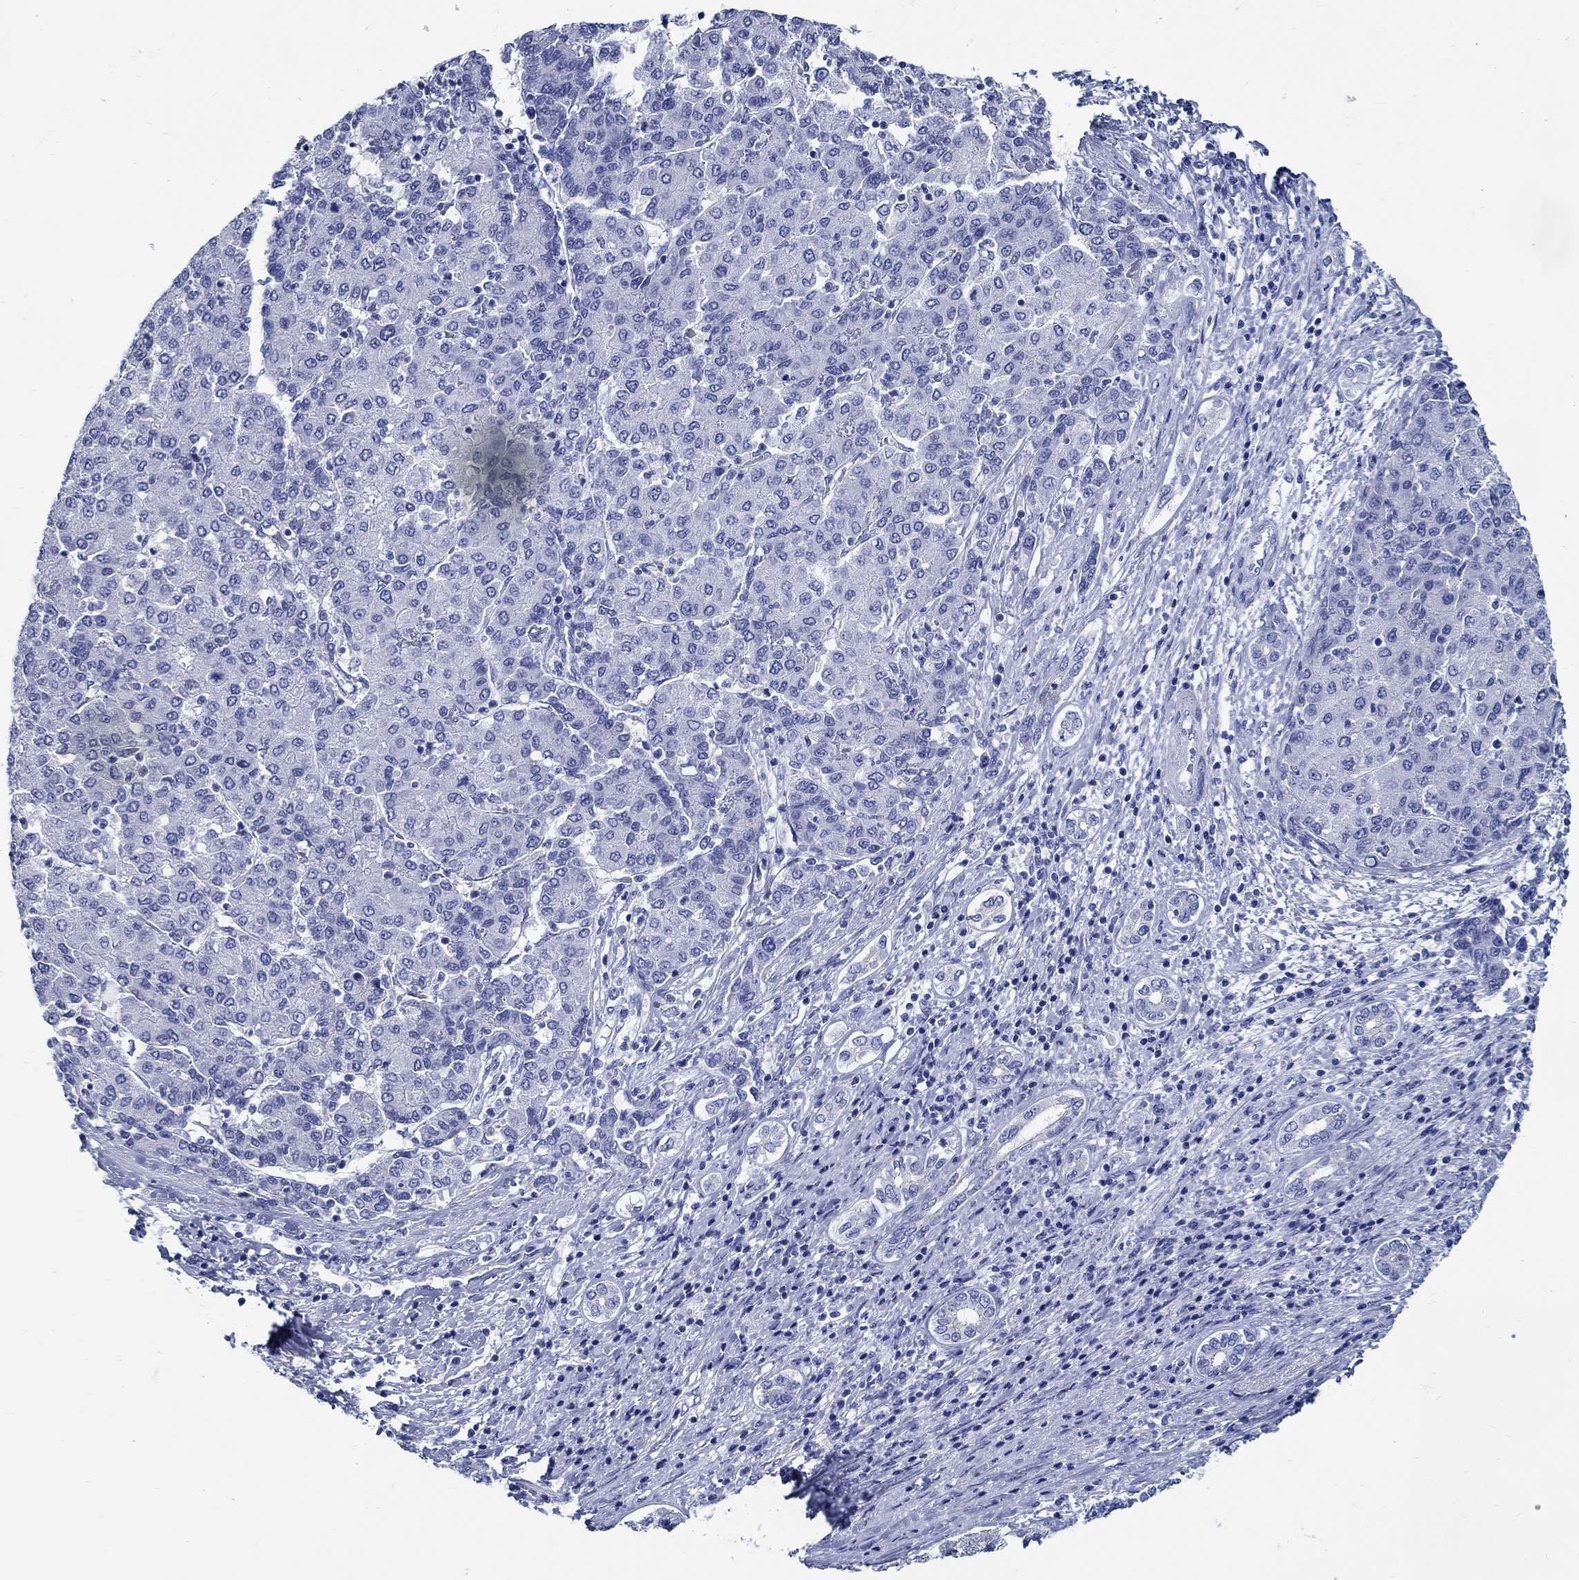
{"staining": {"intensity": "negative", "quantity": "none", "location": "none"}, "tissue": "liver cancer", "cell_type": "Tumor cells", "image_type": "cancer", "snomed": [{"axis": "morphology", "description": "Carcinoma, Hepatocellular, NOS"}, {"axis": "topography", "description": "Liver"}], "caption": "This image is of liver cancer (hepatocellular carcinoma) stained with immunohistochemistry to label a protein in brown with the nuclei are counter-stained blue. There is no positivity in tumor cells.", "gene": "RD3L", "patient": {"sex": "male", "age": 65}}